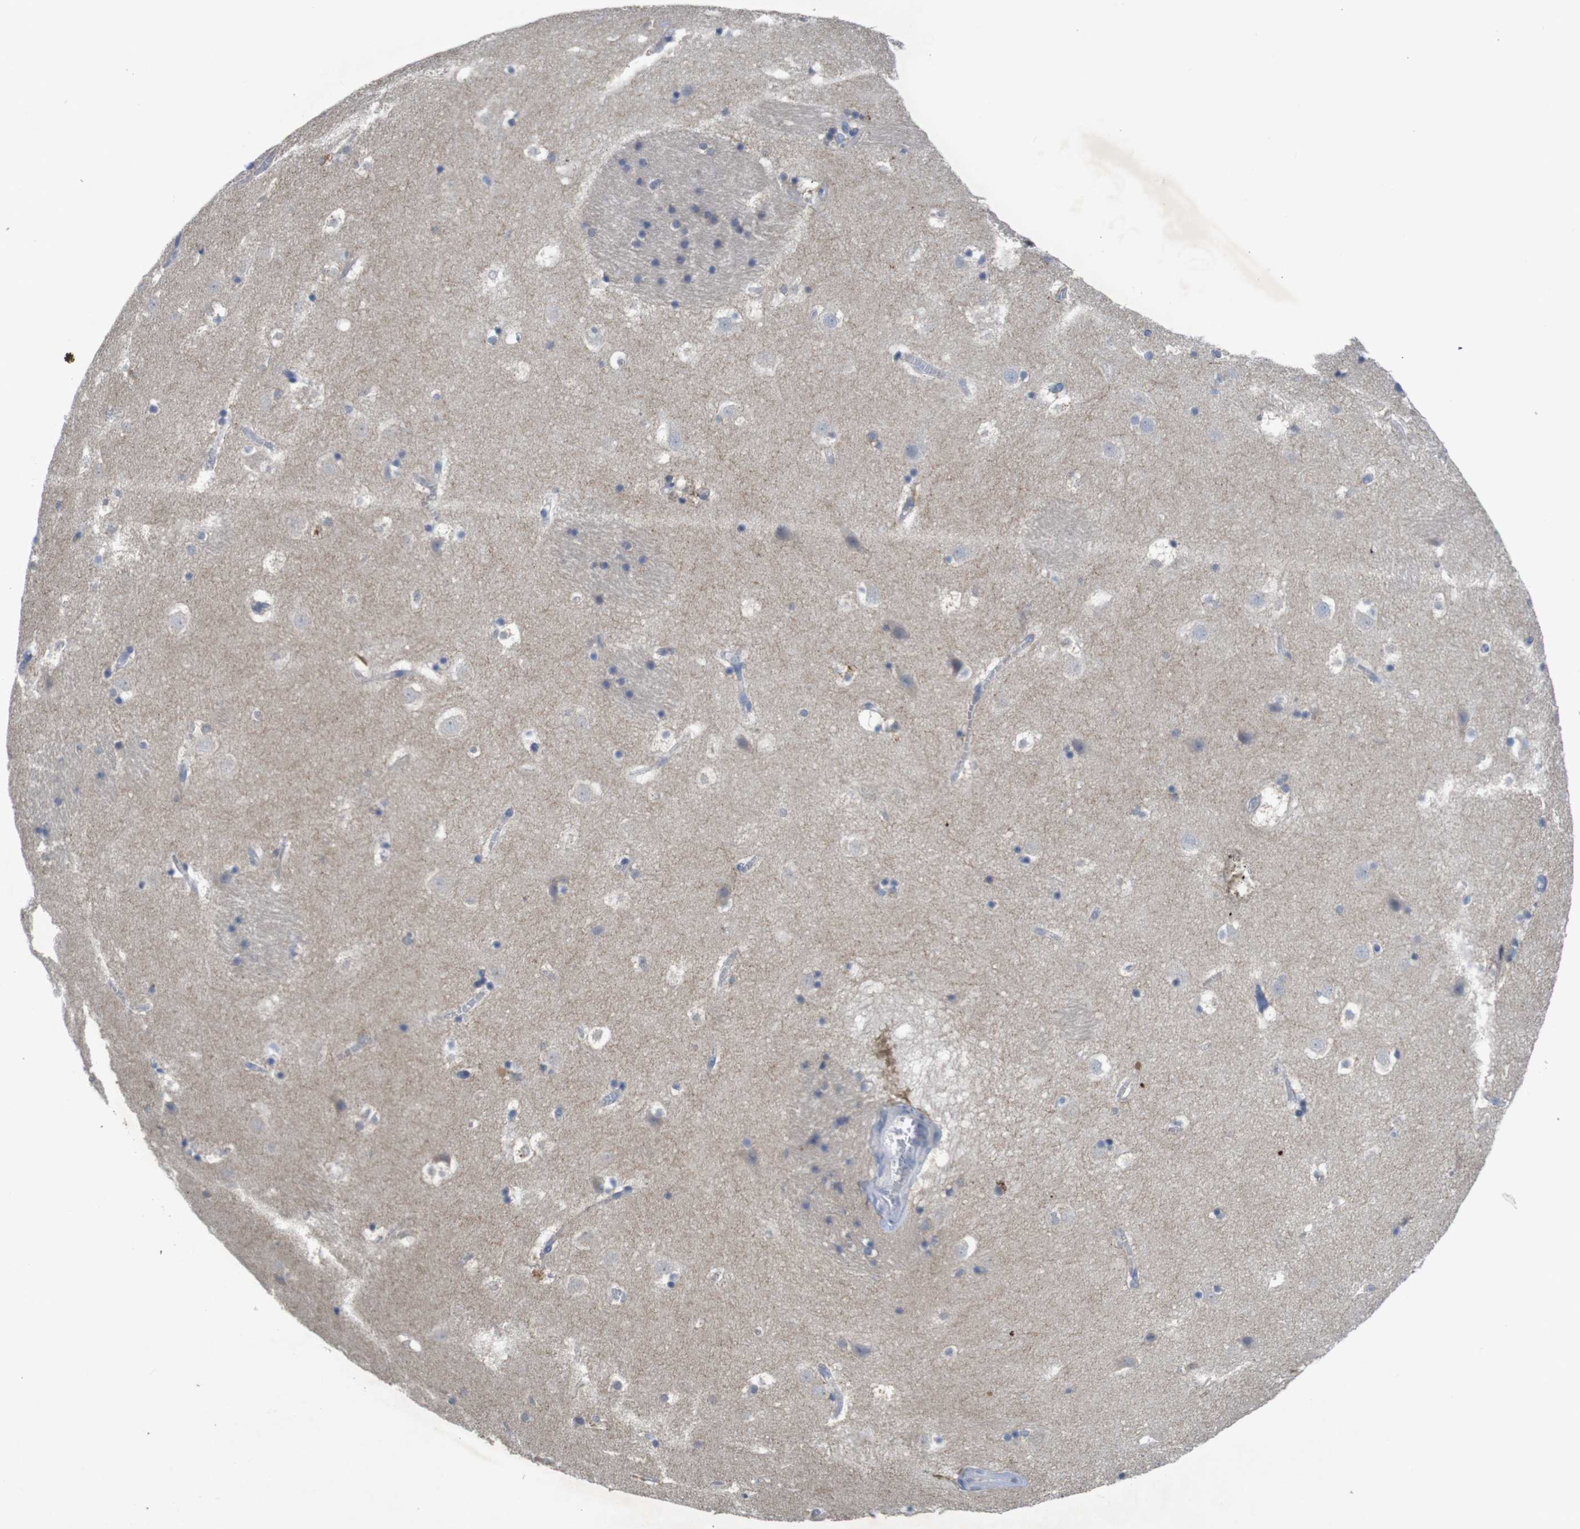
{"staining": {"intensity": "moderate", "quantity": "<25%", "location": "cytoplasmic/membranous"}, "tissue": "caudate", "cell_type": "Glial cells", "image_type": "normal", "snomed": [{"axis": "morphology", "description": "Normal tissue, NOS"}, {"axis": "topography", "description": "Lateral ventricle wall"}], "caption": "Moderate cytoplasmic/membranous expression for a protein is appreciated in approximately <25% of glial cells of normal caudate using IHC.", "gene": "BCAR3", "patient": {"sex": "male", "age": 45}}